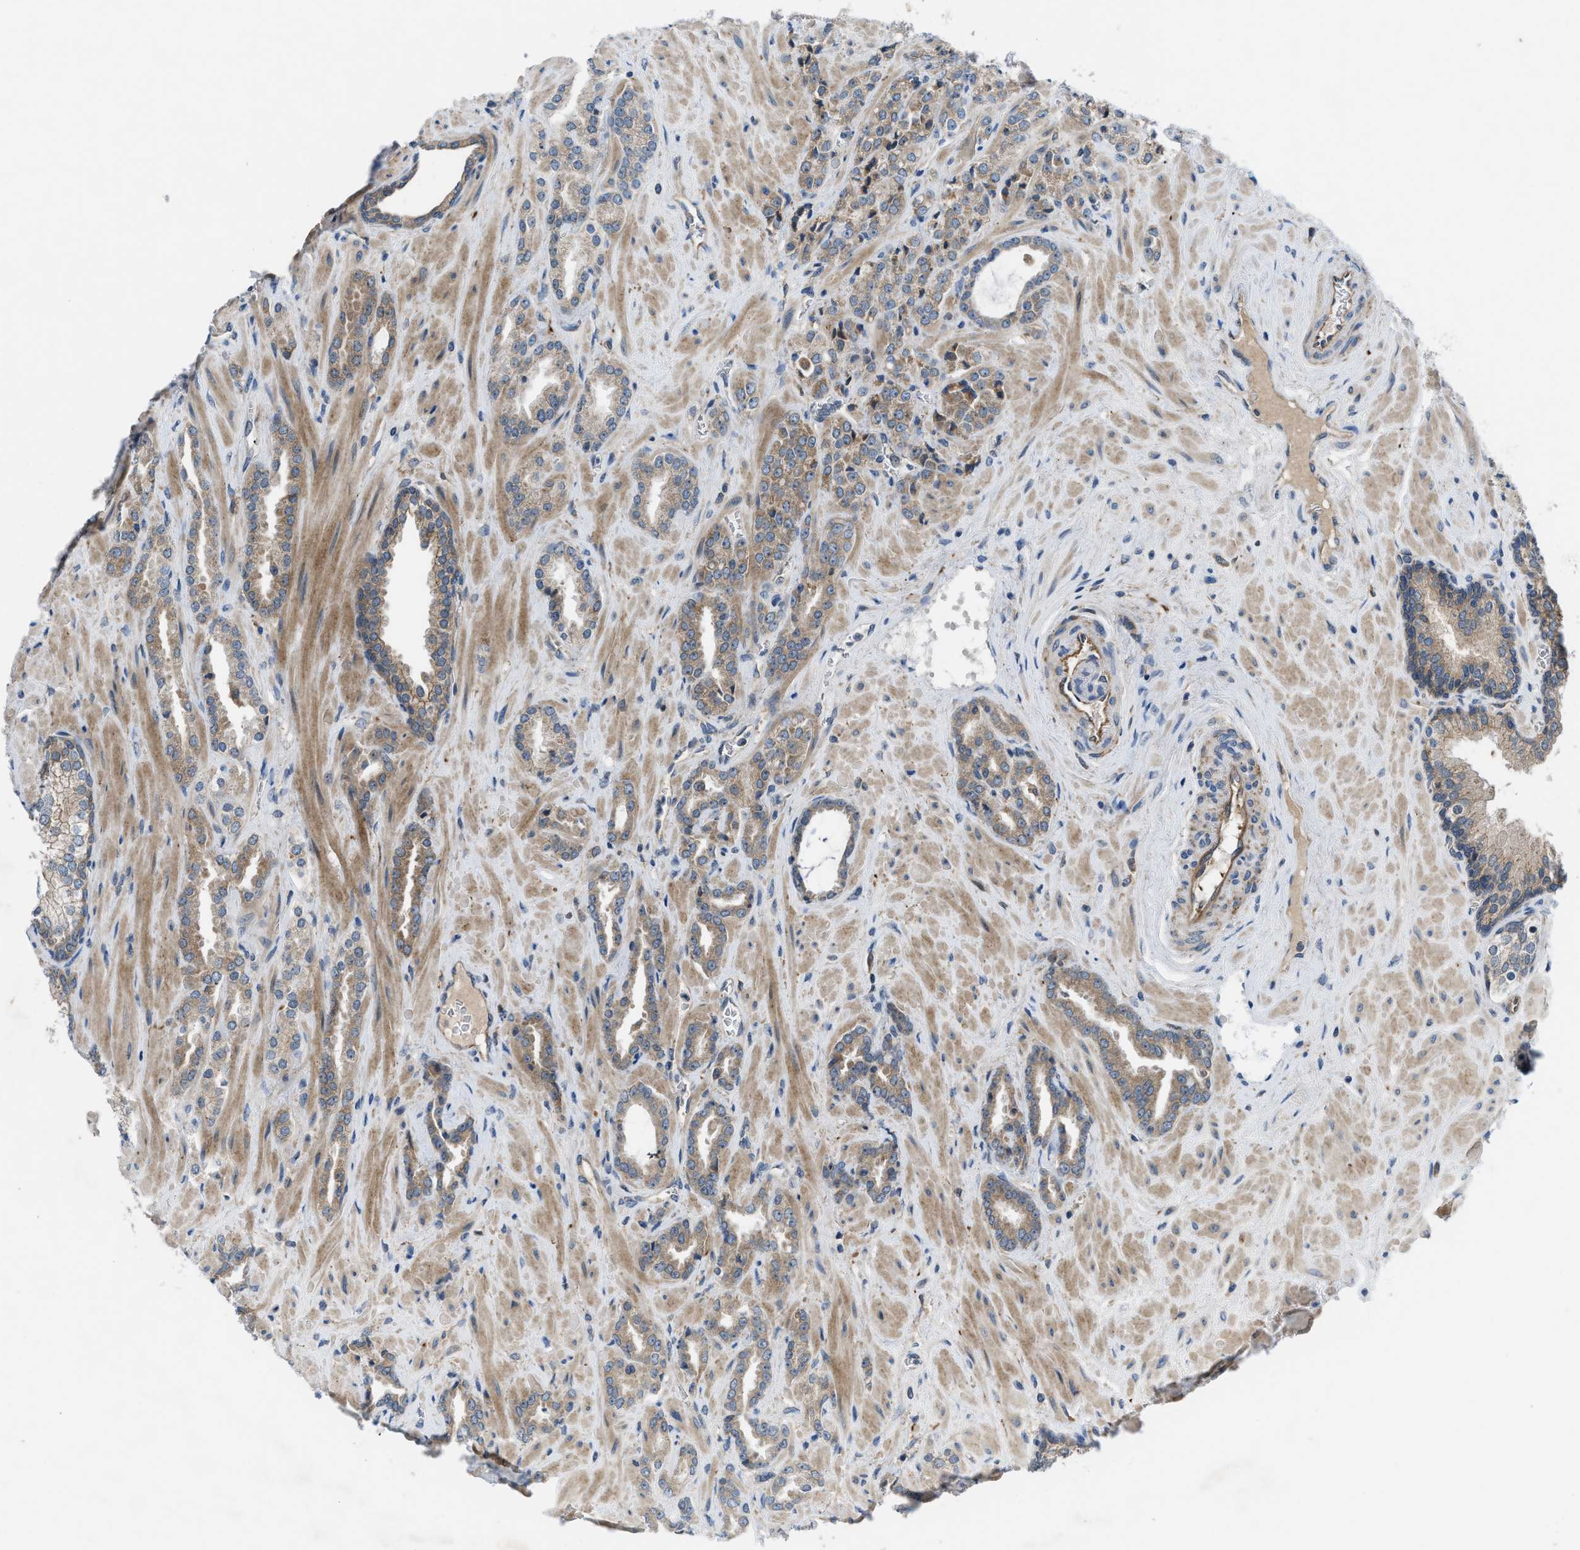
{"staining": {"intensity": "moderate", "quantity": "25%-75%", "location": "cytoplasmic/membranous"}, "tissue": "prostate cancer", "cell_type": "Tumor cells", "image_type": "cancer", "snomed": [{"axis": "morphology", "description": "Adenocarcinoma, High grade"}, {"axis": "topography", "description": "Prostate"}], "caption": "Tumor cells exhibit medium levels of moderate cytoplasmic/membranous positivity in about 25%-75% of cells in prostate cancer (adenocarcinoma (high-grade)).", "gene": "BAZ2B", "patient": {"sex": "male", "age": 64}}